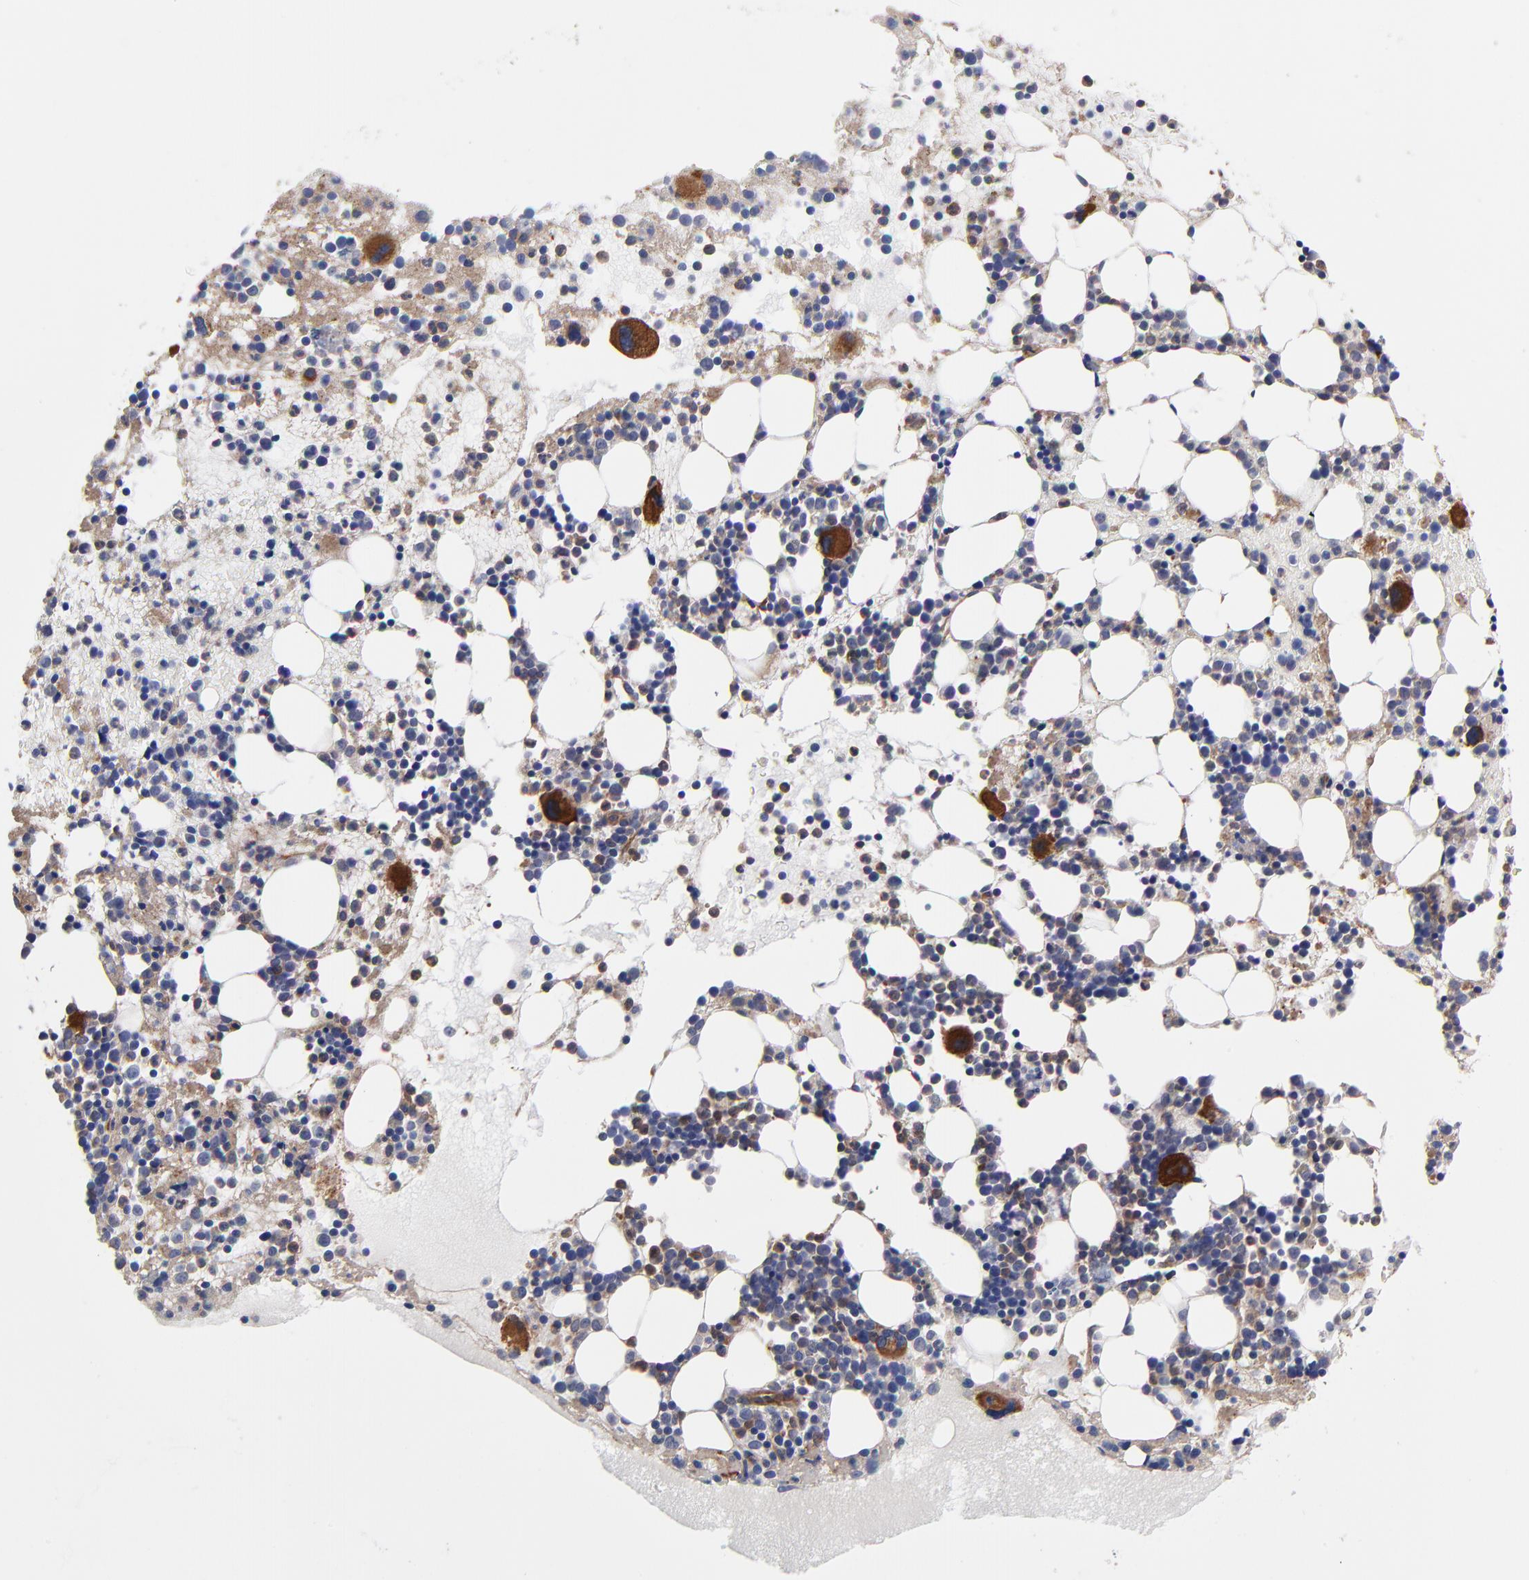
{"staining": {"intensity": "strong", "quantity": "25%-75%", "location": "cytoplasmic/membranous"}, "tissue": "bone marrow", "cell_type": "Hematopoietic cells", "image_type": "normal", "snomed": [{"axis": "morphology", "description": "Normal tissue, NOS"}, {"axis": "topography", "description": "Bone marrow"}], "caption": "The micrograph shows staining of unremarkable bone marrow, revealing strong cytoplasmic/membranous protein expression (brown color) within hematopoietic cells.", "gene": "ASB7", "patient": {"sex": "male", "age": 15}}